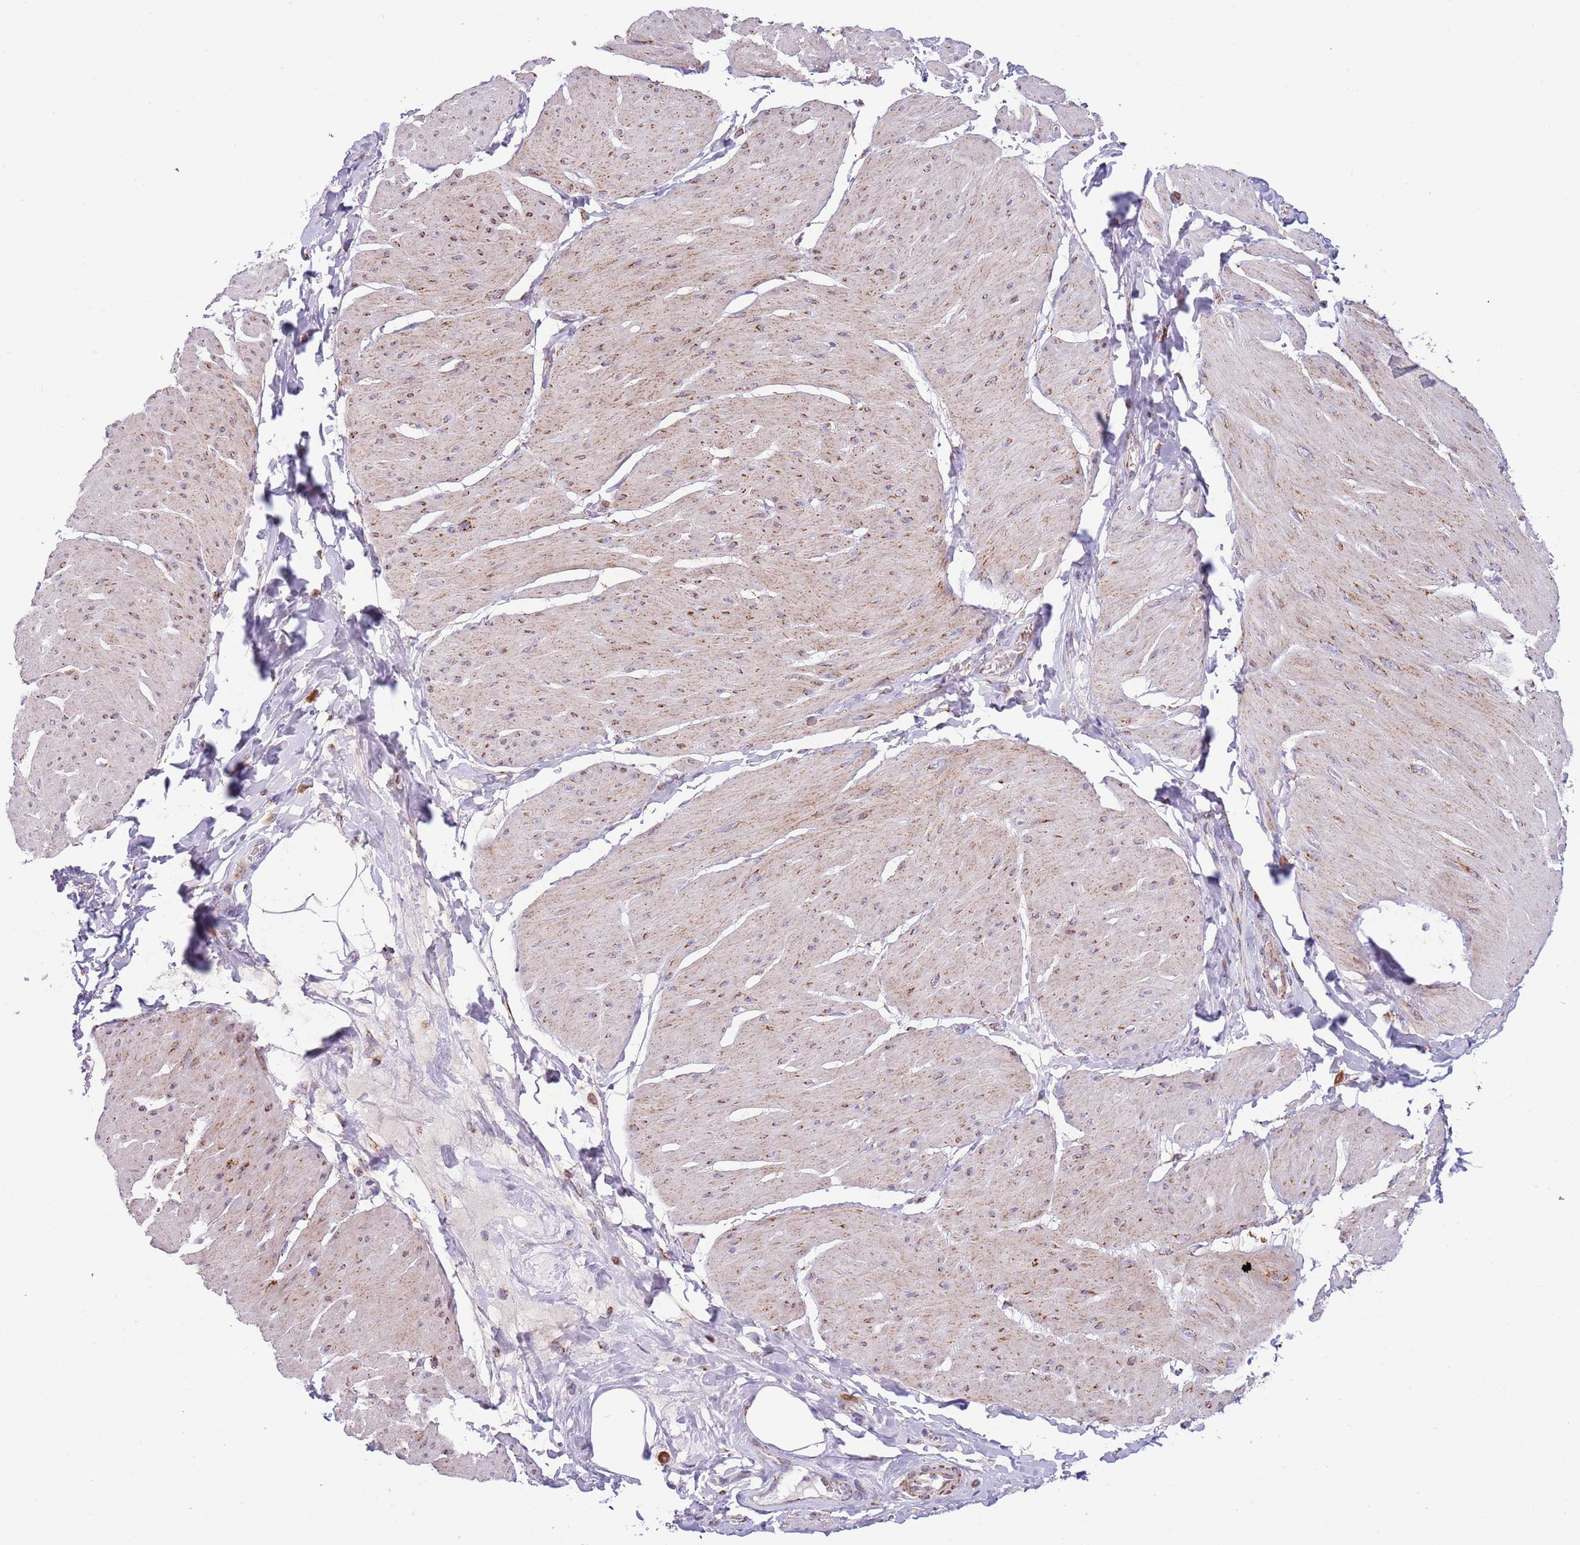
{"staining": {"intensity": "moderate", "quantity": "<25%", "location": "cytoplasmic/membranous"}, "tissue": "smooth muscle", "cell_type": "Smooth muscle cells", "image_type": "normal", "snomed": [{"axis": "morphology", "description": "Urothelial carcinoma, High grade"}, {"axis": "topography", "description": "Urinary bladder"}], "caption": "IHC staining of normal smooth muscle, which exhibits low levels of moderate cytoplasmic/membranous staining in about <25% of smooth muscle cells indicating moderate cytoplasmic/membranous protein positivity. The staining was performed using DAB (brown) for protein detection and nuclei were counterstained in hematoxylin (blue).", "gene": "LHX6", "patient": {"sex": "male", "age": 46}}